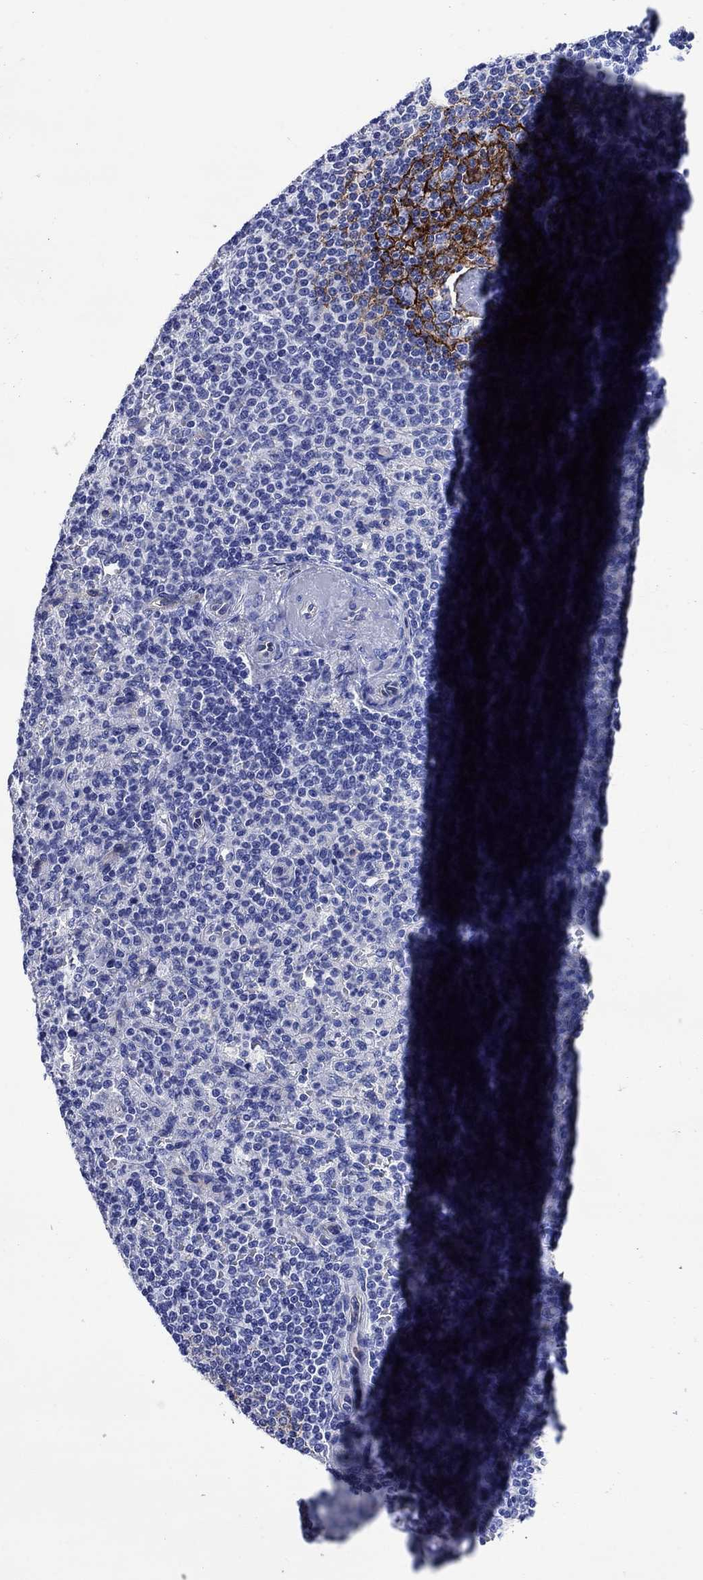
{"staining": {"intensity": "negative", "quantity": "none", "location": "none"}, "tissue": "spleen", "cell_type": "Cells in red pulp", "image_type": "normal", "snomed": [{"axis": "morphology", "description": "Normal tissue, NOS"}, {"axis": "topography", "description": "Spleen"}], "caption": "Immunohistochemistry (IHC) of unremarkable human spleen displays no staining in cells in red pulp.", "gene": "SLC1A2", "patient": {"sex": "female", "age": 74}}